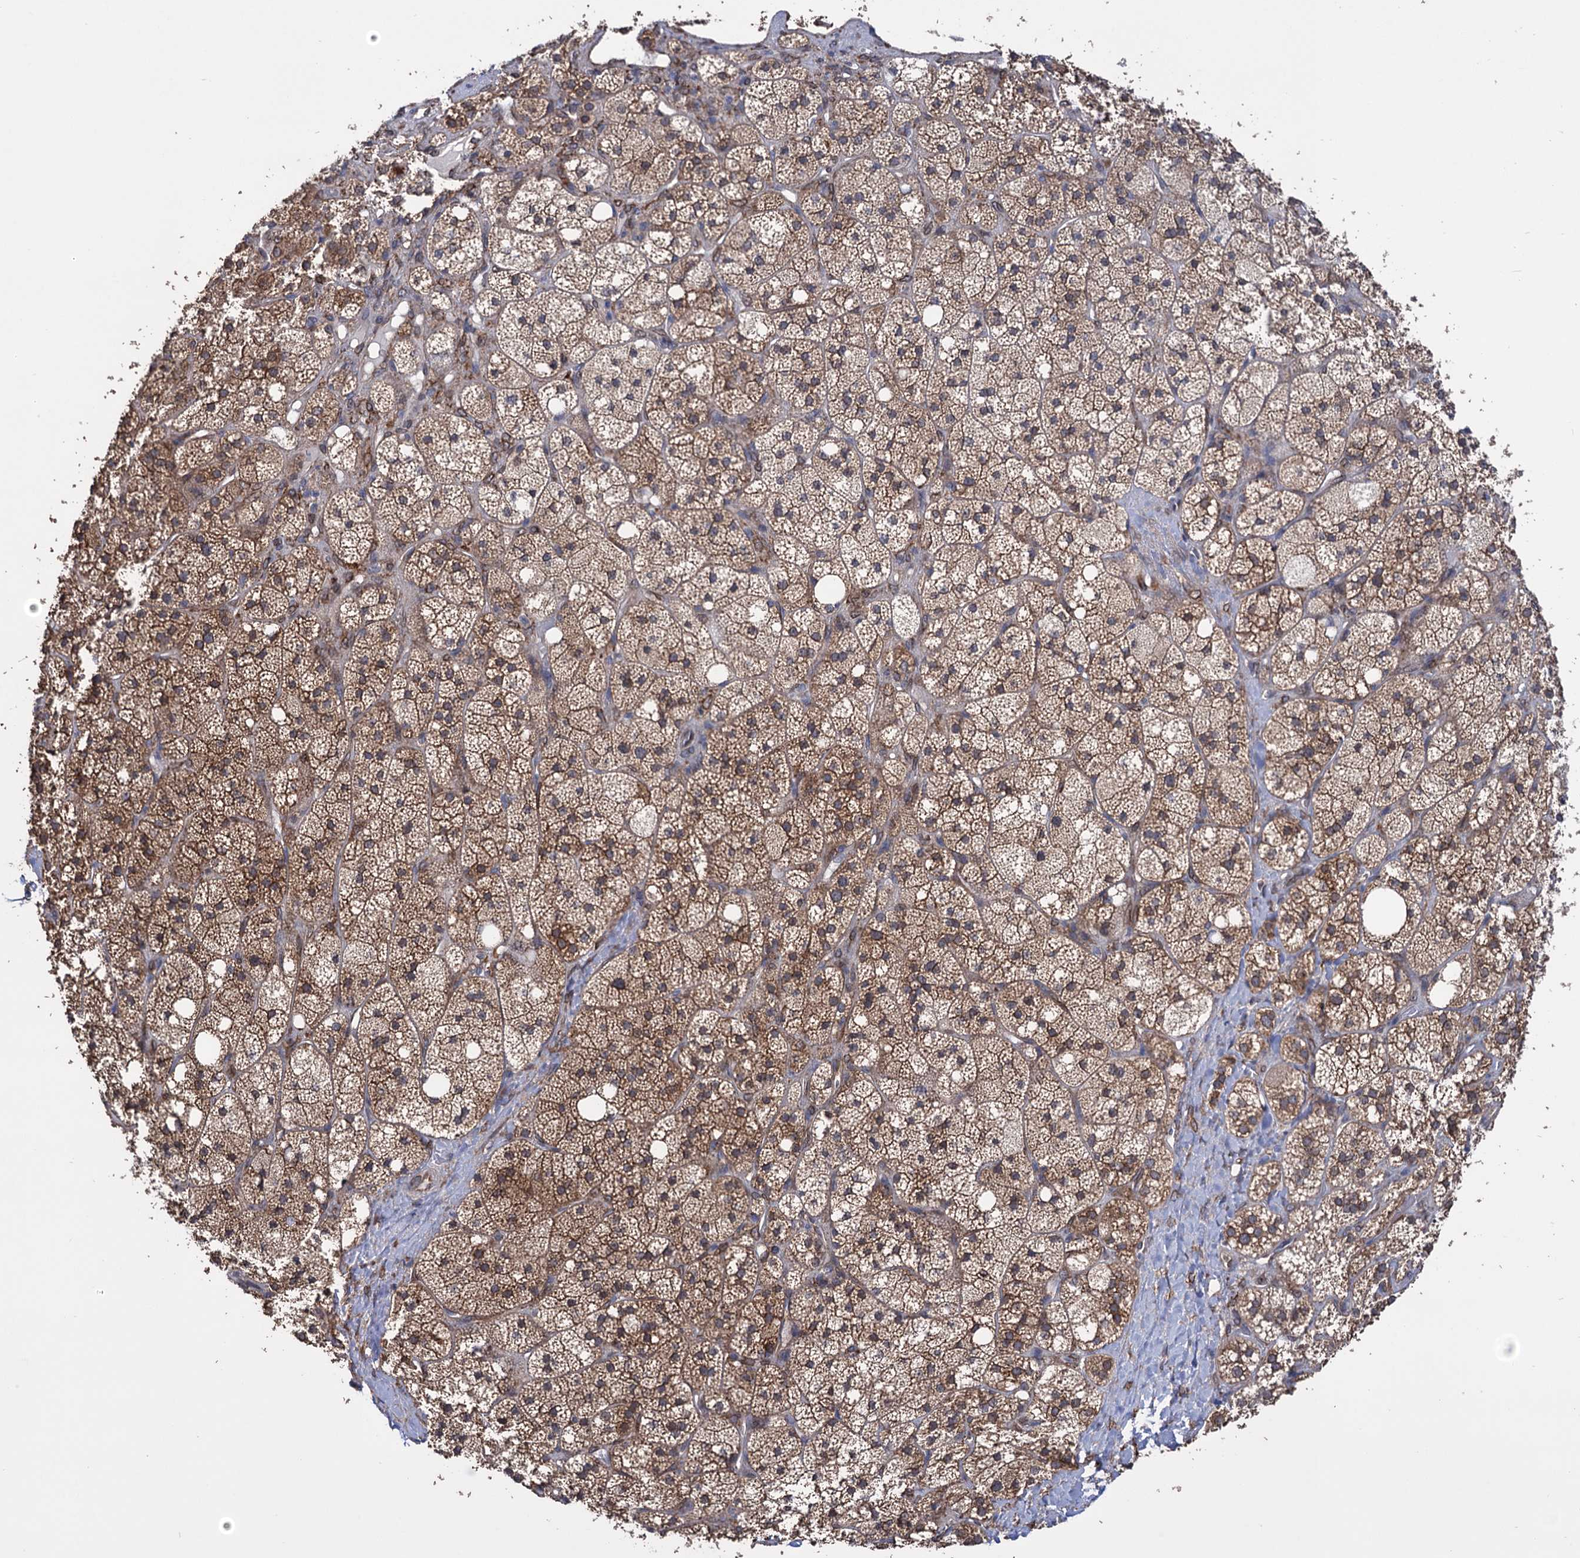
{"staining": {"intensity": "moderate", "quantity": ">75%", "location": "cytoplasmic/membranous"}, "tissue": "adrenal gland", "cell_type": "Glandular cells", "image_type": "normal", "snomed": [{"axis": "morphology", "description": "Normal tissue, NOS"}, {"axis": "topography", "description": "Adrenal gland"}], "caption": "Benign adrenal gland reveals moderate cytoplasmic/membranous staining in about >75% of glandular cells.", "gene": "CDAN1", "patient": {"sex": "male", "age": 61}}